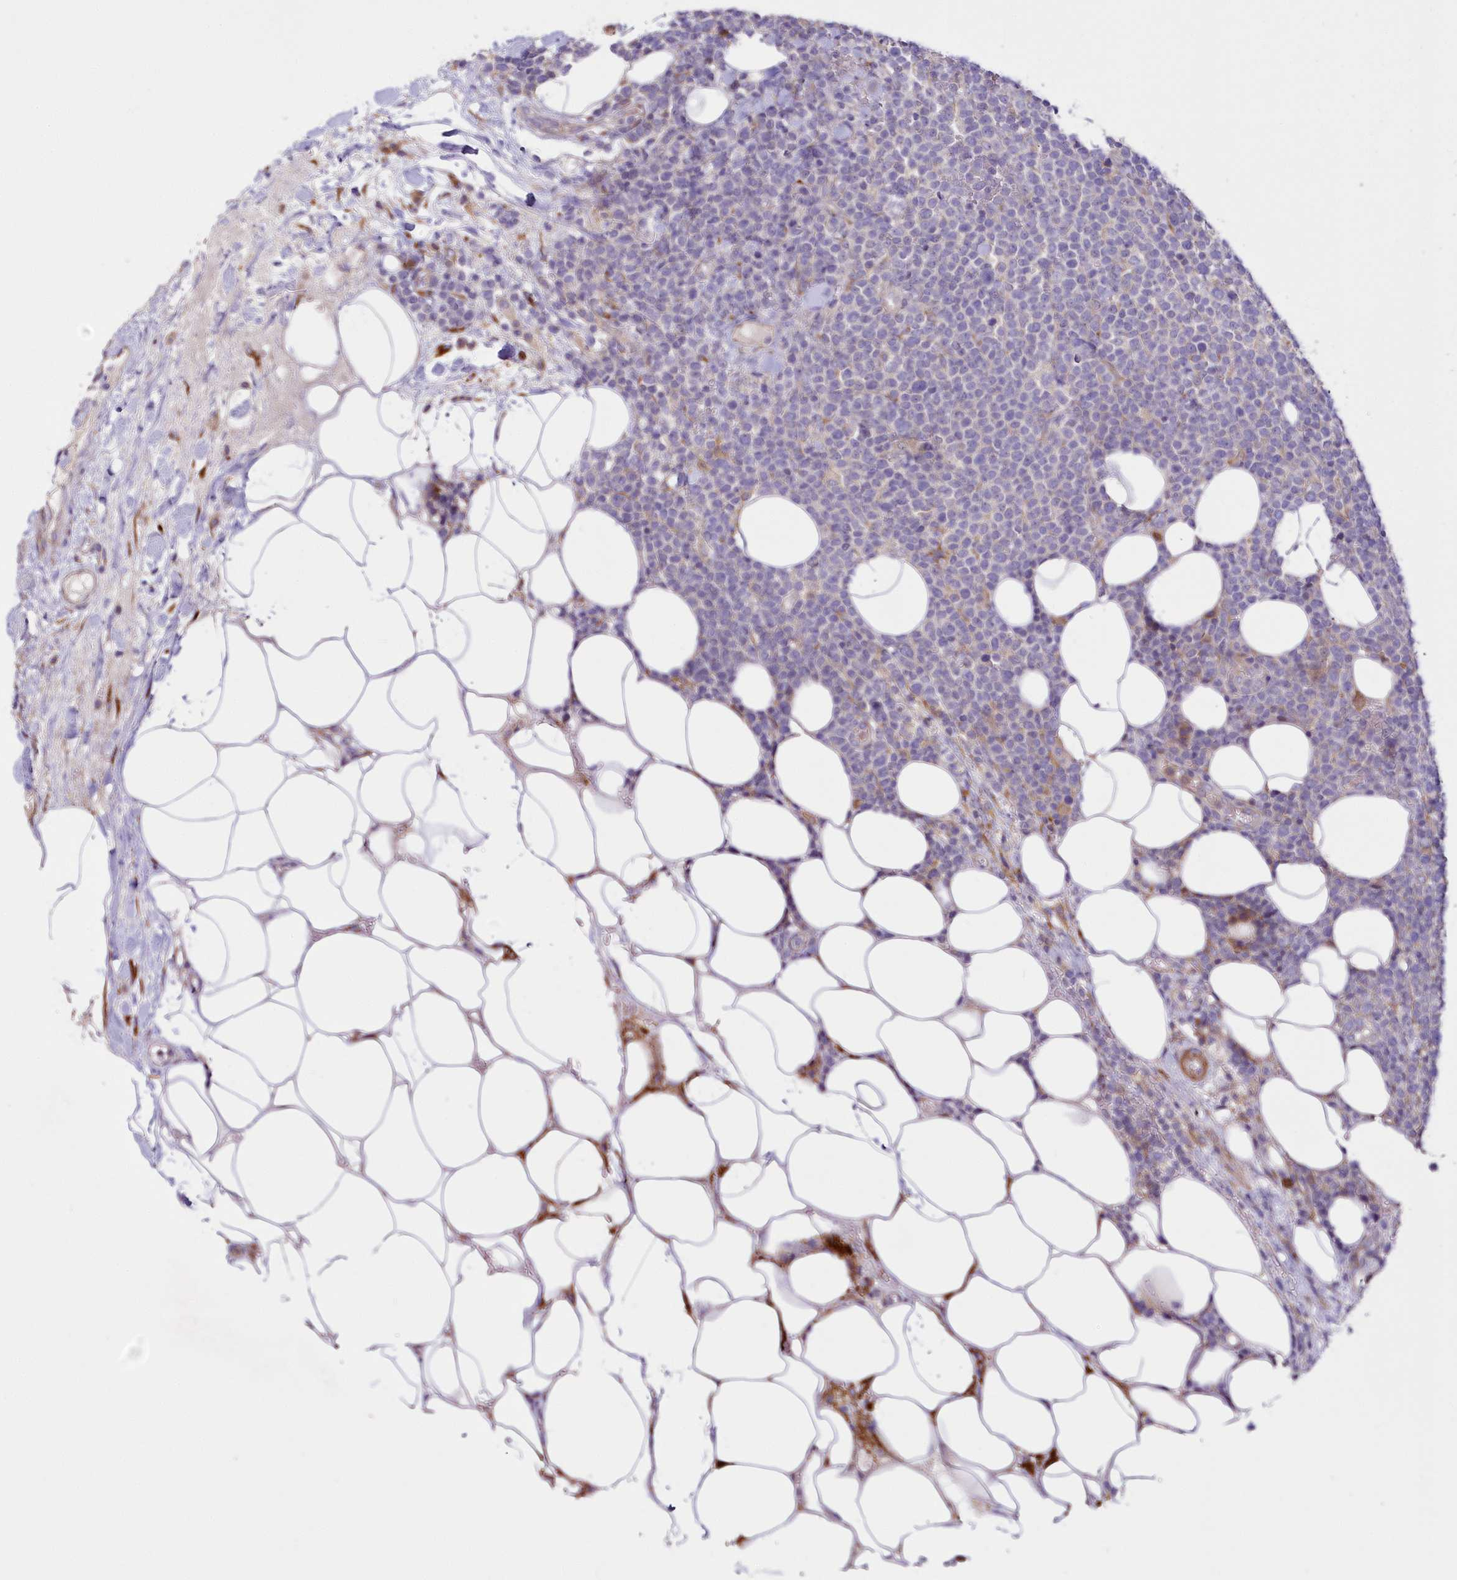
{"staining": {"intensity": "negative", "quantity": "none", "location": "none"}, "tissue": "lymphoma", "cell_type": "Tumor cells", "image_type": "cancer", "snomed": [{"axis": "morphology", "description": "Malignant lymphoma, non-Hodgkin's type, High grade"}, {"axis": "topography", "description": "Lymph node"}], "caption": "This is a image of immunohistochemistry (IHC) staining of lymphoma, which shows no positivity in tumor cells.", "gene": "ARFGEF3", "patient": {"sex": "male", "age": 61}}